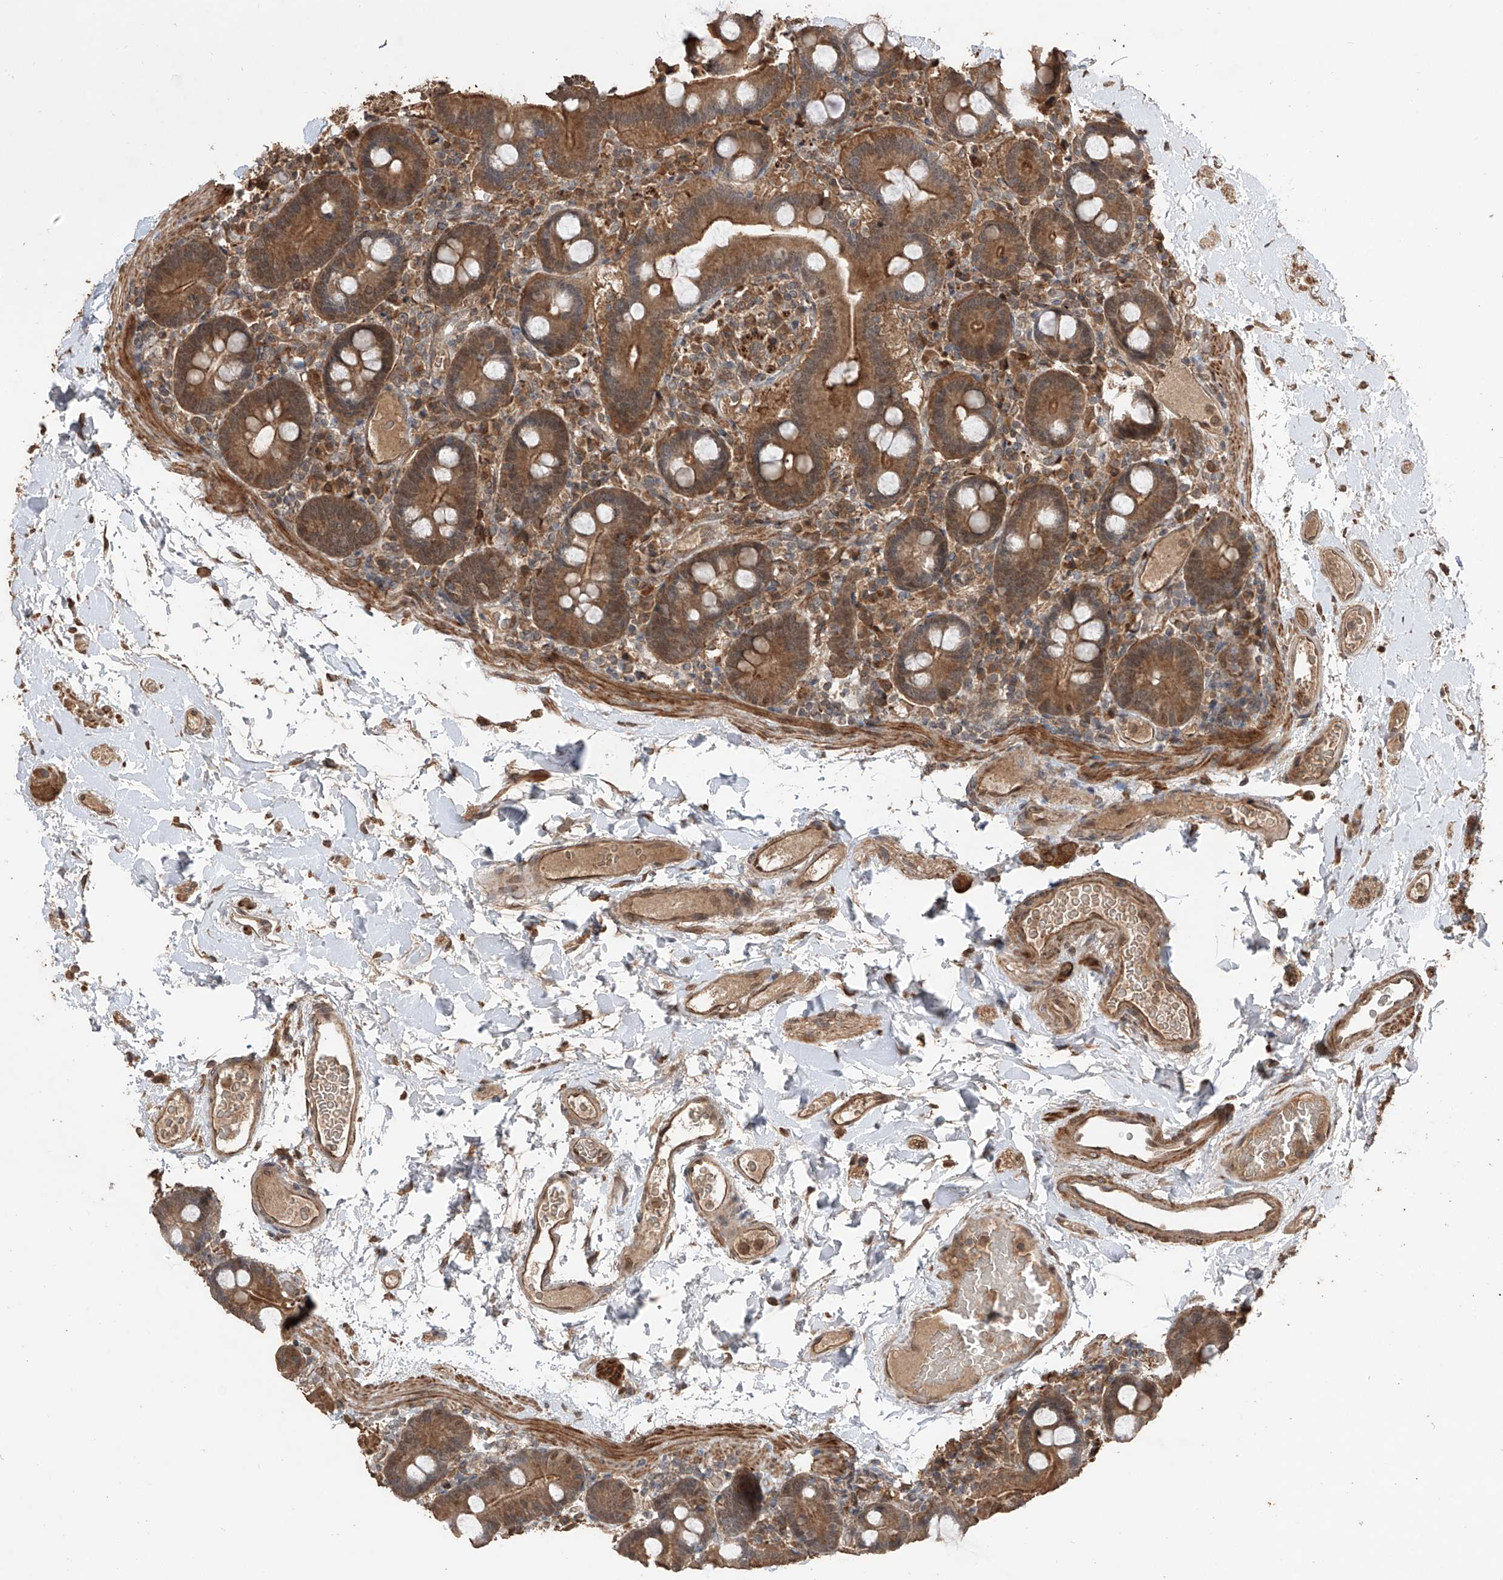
{"staining": {"intensity": "moderate", "quantity": ">75%", "location": "cytoplasmic/membranous"}, "tissue": "duodenum", "cell_type": "Glandular cells", "image_type": "normal", "snomed": [{"axis": "morphology", "description": "Normal tissue, NOS"}, {"axis": "topography", "description": "Duodenum"}], "caption": "Approximately >75% of glandular cells in benign human duodenum demonstrate moderate cytoplasmic/membranous protein positivity as visualized by brown immunohistochemical staining.", "gene": "FAM135A", "patient": {"sex": "male", "age": 55}}